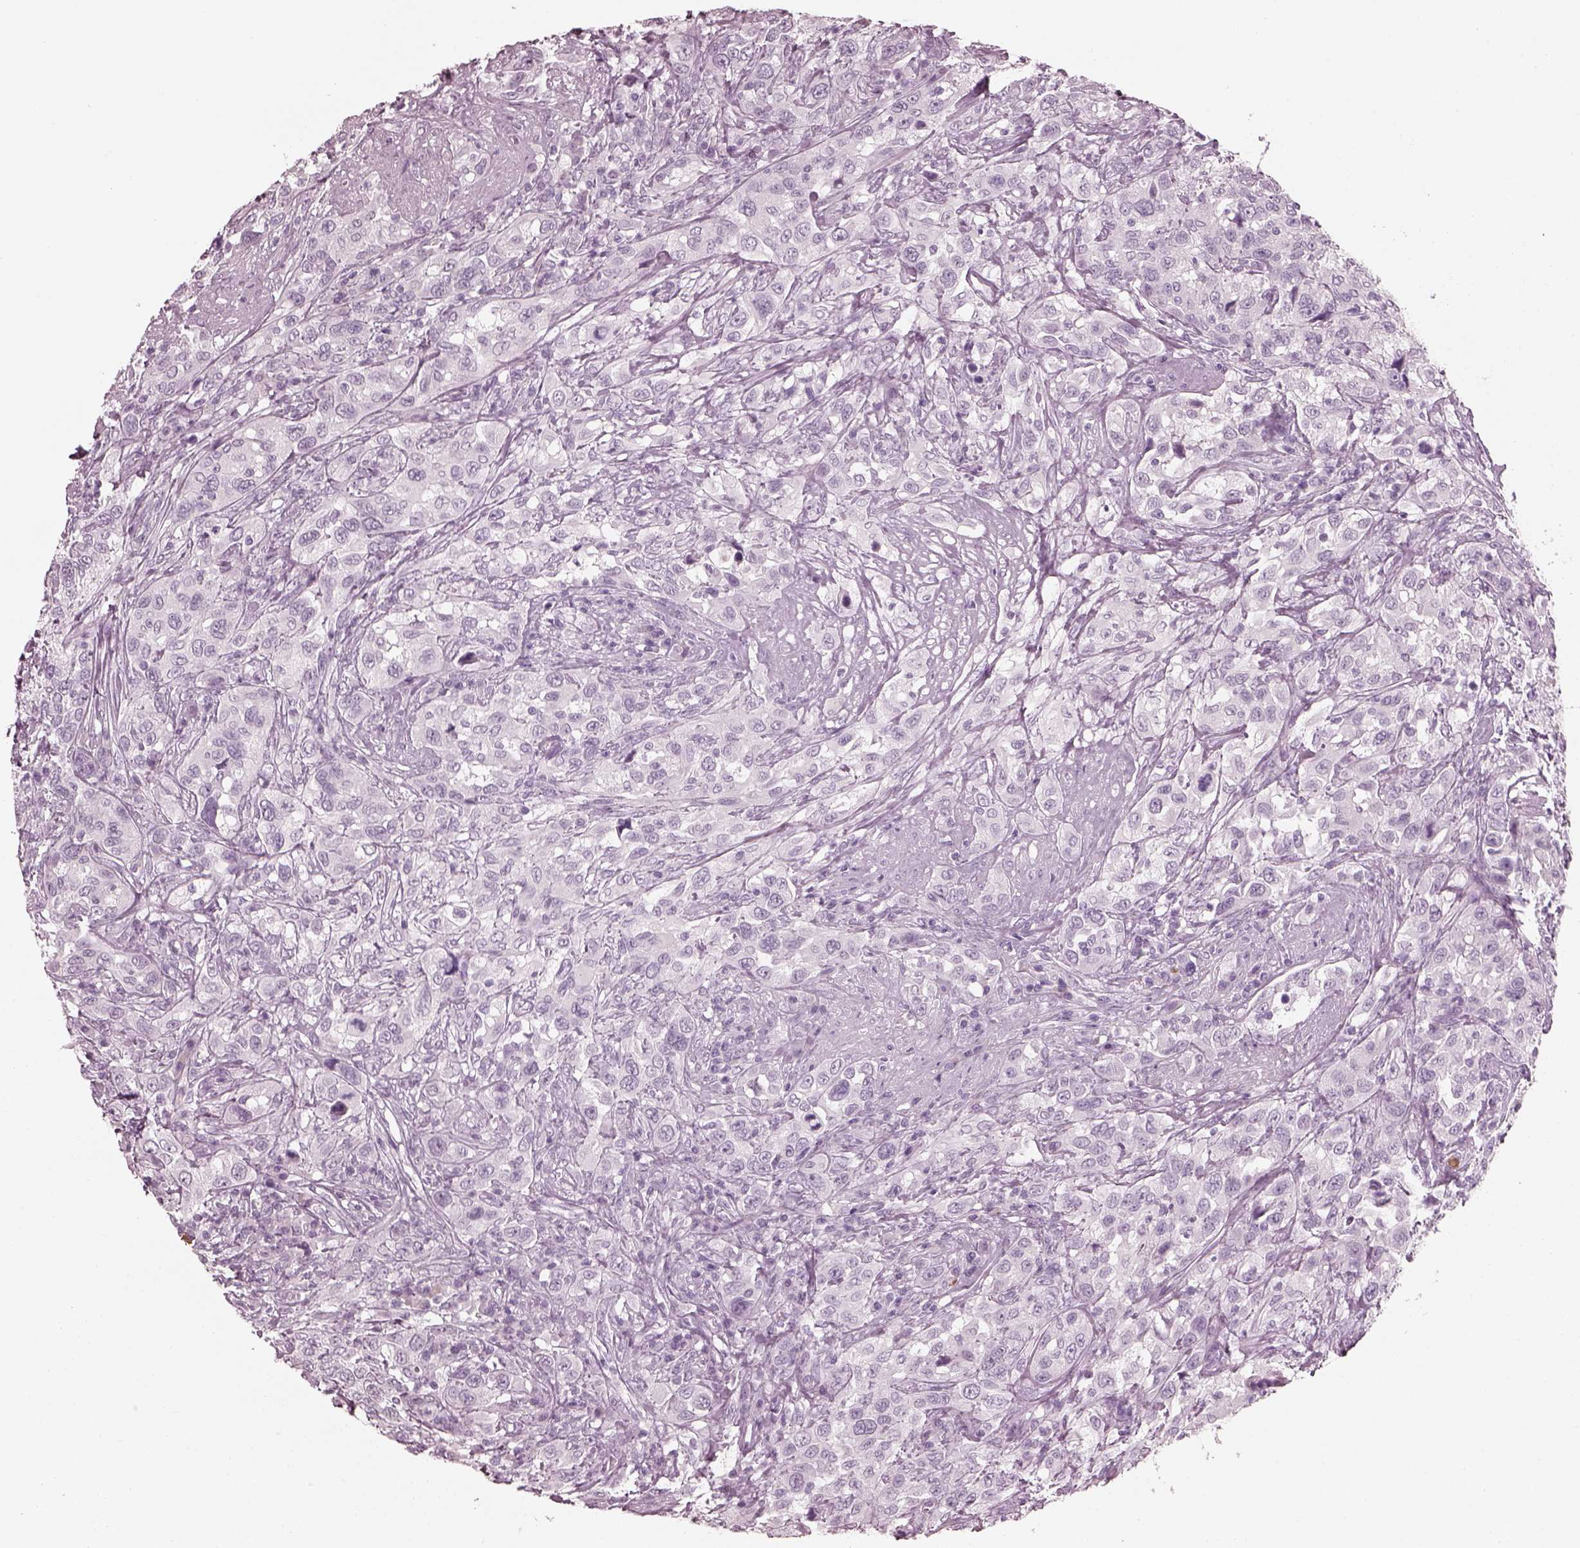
{"staining": {"intensity": "negative", "quantity": "none", "location": "none"}, "tissue": "urothelial cancer", "cell_type": "Tumor cells", "image_type": "cancer", "snomed": [{"axis": "morphology", "description": "Urothelial carcinoma, NOS"}, {"axis": "morphology", "description": "Urothelial carcinoma, High grade"}, {"axis": "topography", "description": "Urinary bladder"}], "caption": "An immunohistochemistry (IHC) image of transitional cell carcinoma is shown. There is no staining in tumor cells of transitional cell carcinoma.", "gene": "C2orf81", "patient": {"sex": "female", "age": 64}}